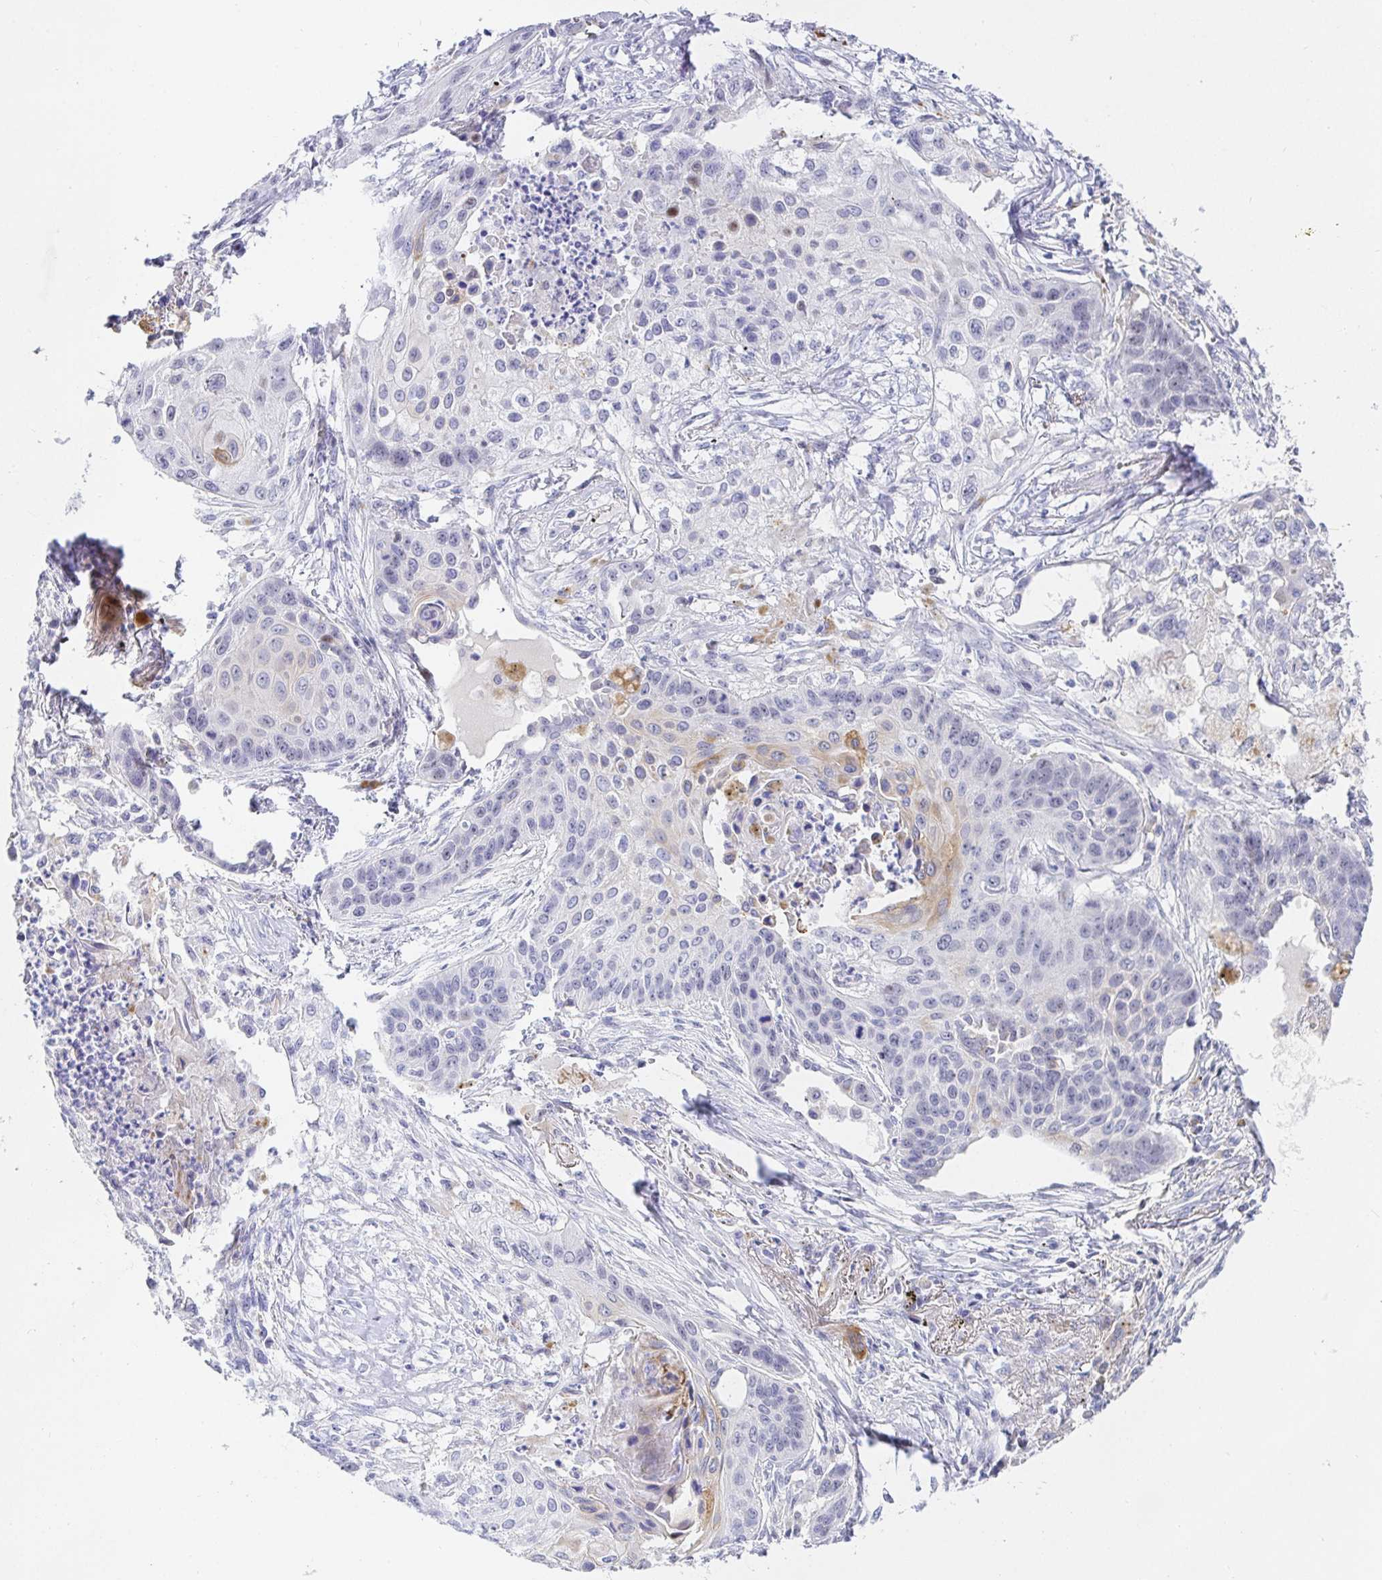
{"staining": {"intensity": "negative", "quantity": "none", "location": "none"}, "tissue": "lung cancer", "cell_type": "Tumor cells", "image_type": "cancer", "snomed": [{"axis": "morphology", "description": "Squamous cell carcinoma, NOS"}, {"axis": "topography", "description": "Lung"}], "caption": "There is no significant expression in tumor cells of lung cancer (squamous cell carcinoma).", "gene": "KBTBD13", "patient": {"sex": "male", "age": 71}}